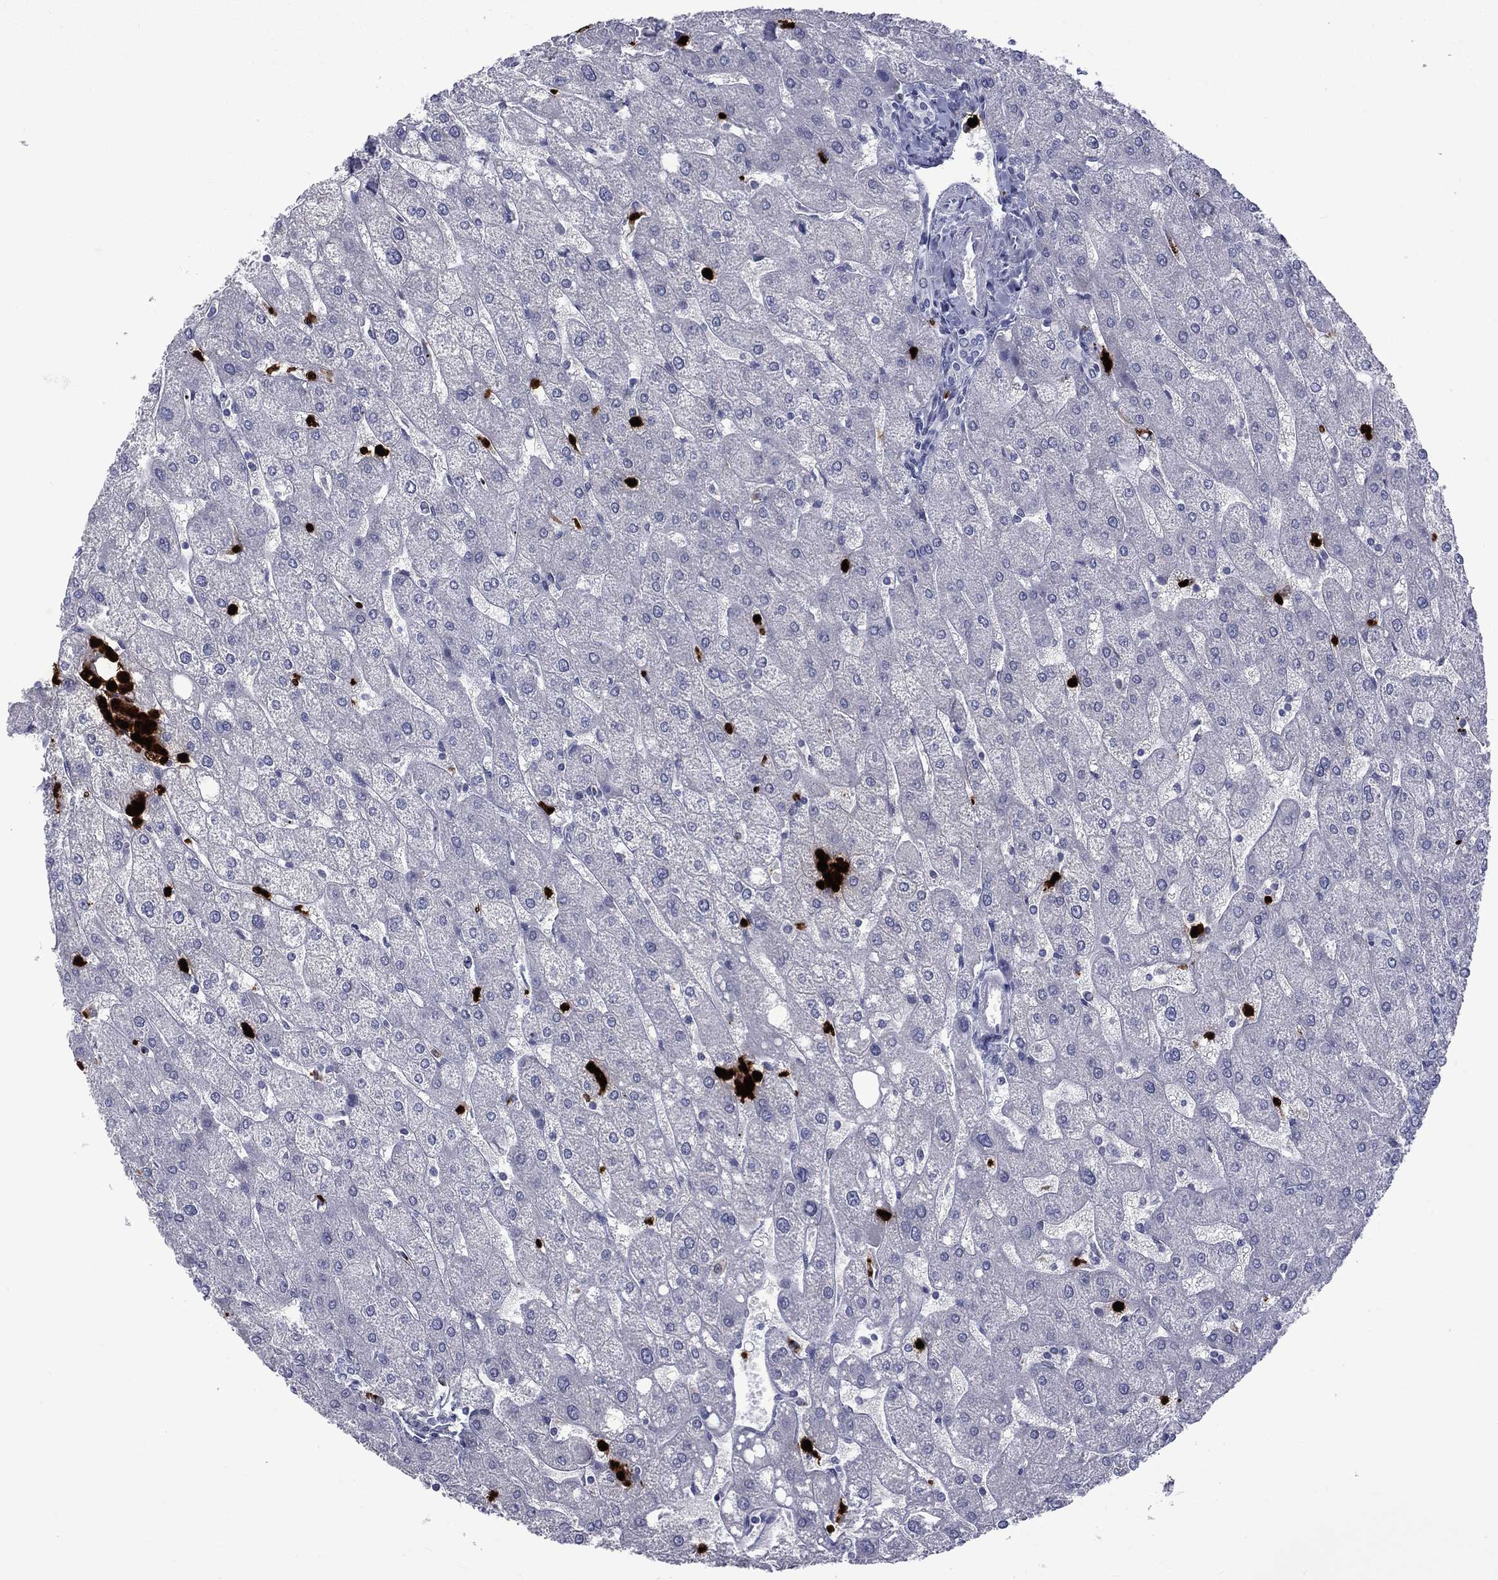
{"staining": {"intensity": "negative", "quantity": "none", "location": "none"}, "tissue": "liver", "cell_type": "Cholangiocytes", "image_type": "normal", "snomed": [{"axis": "morphology", "description": "Normal tissue, NOS"}, {"axis": "topography", "description": "Liver"}], "caption": "There is no significant staining in cholangiocytes of liver. (DAB (3,3'-diaminobenzidine) immunohistochemistry (IHC) visualized using brightfield microscopy, high magnification).", "gene": "ELANE", "patient": {"sex": "male", "age": 67}}